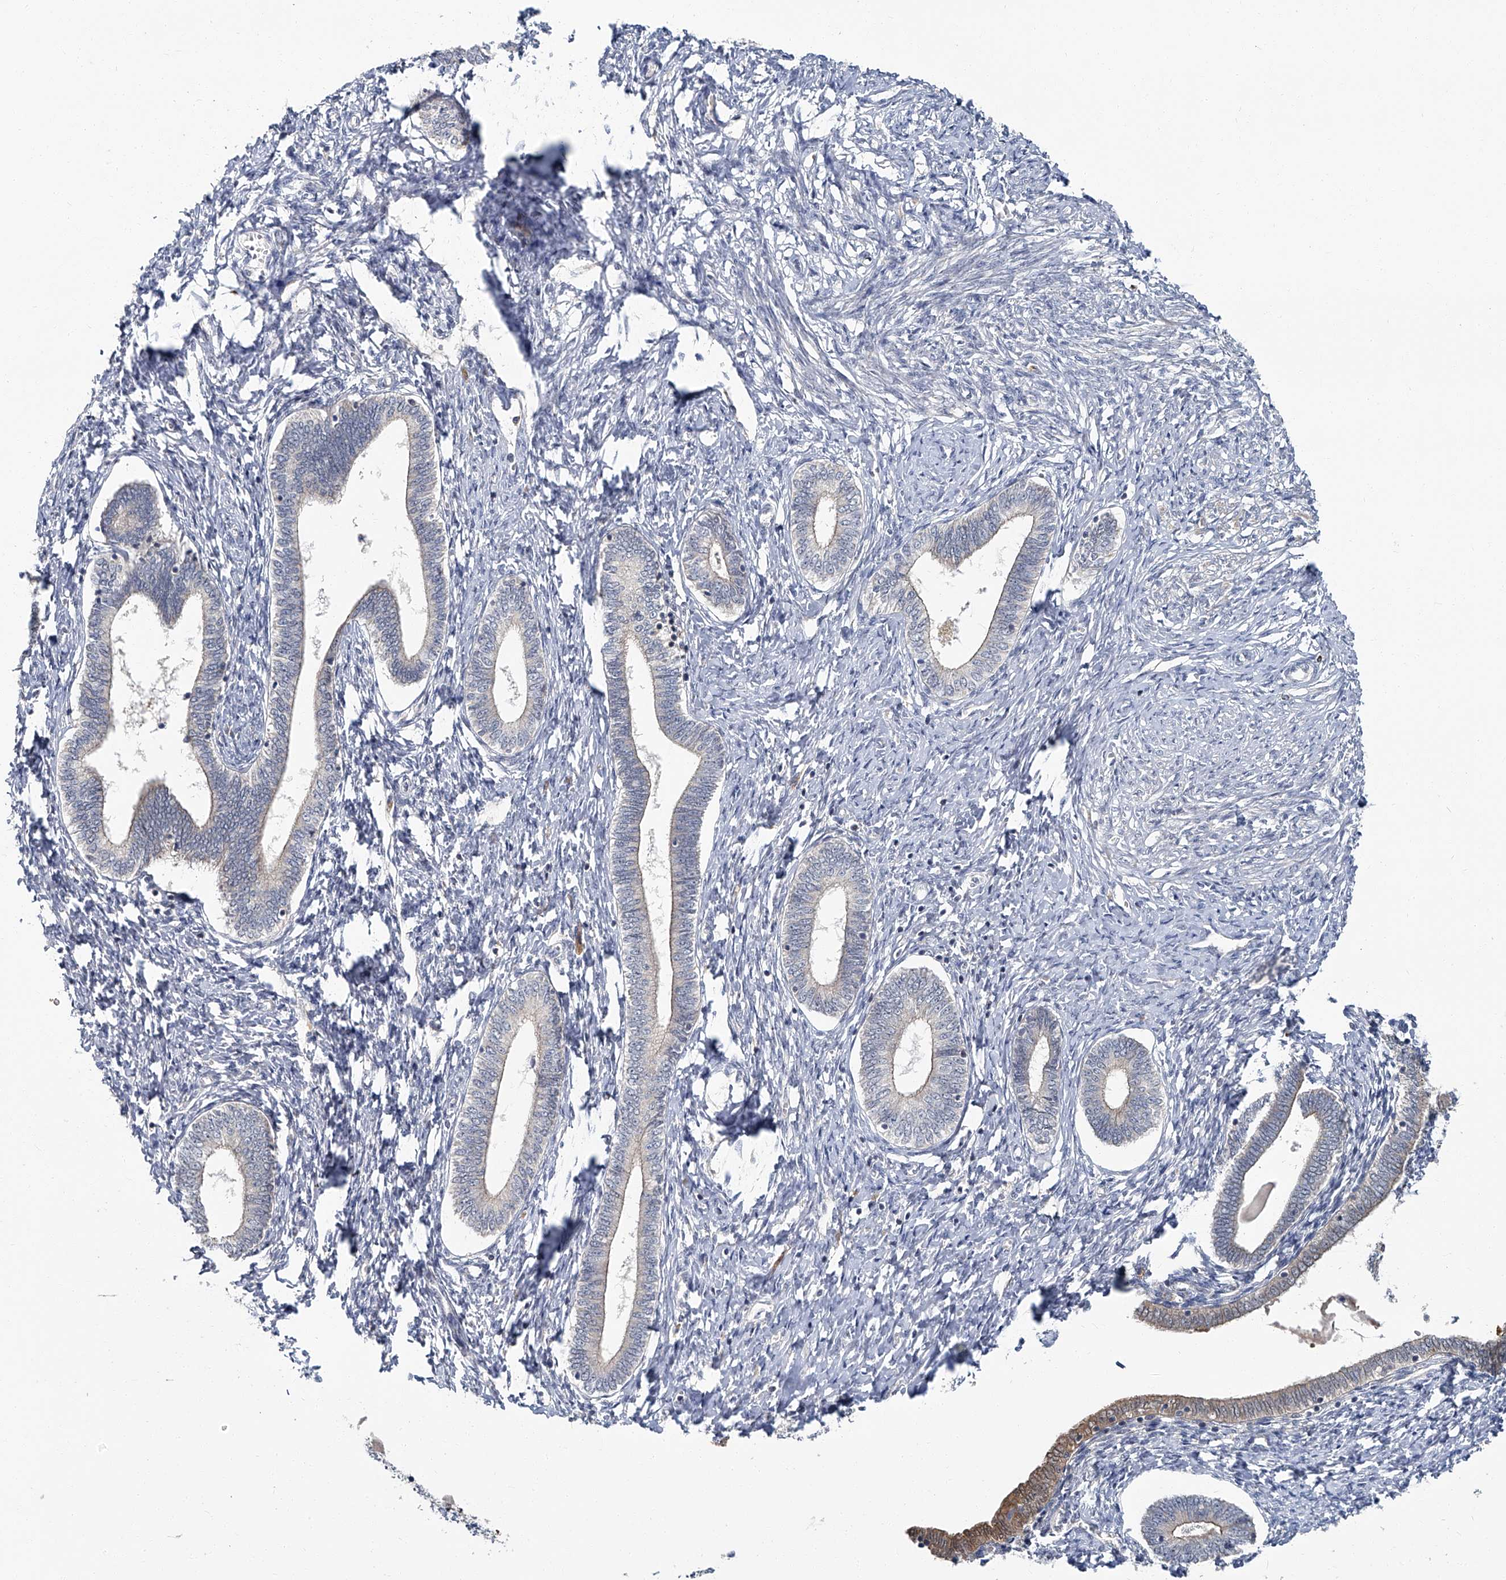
{"staining": {"intensity": "negative", "quantity": "none", "location": "none"}, "tissue": "endometrium", "cell_type": "Cells in endometrial stroma", "image_type": "normal", "snomed": [{"axis": "morphology", "description": "Normal tissue, NOS"}, {"axis": "topography", "description": "Endometrium"}], "caption": "Immunohistochemistry image of unremarkable endometrium stained for a protein (brown), which demonstrates no staining in cells in endometrial stroma. Nuclei are stained in blue.", "gene": "AKNAD1", "patient": {"sex": "female", "age": 72}}